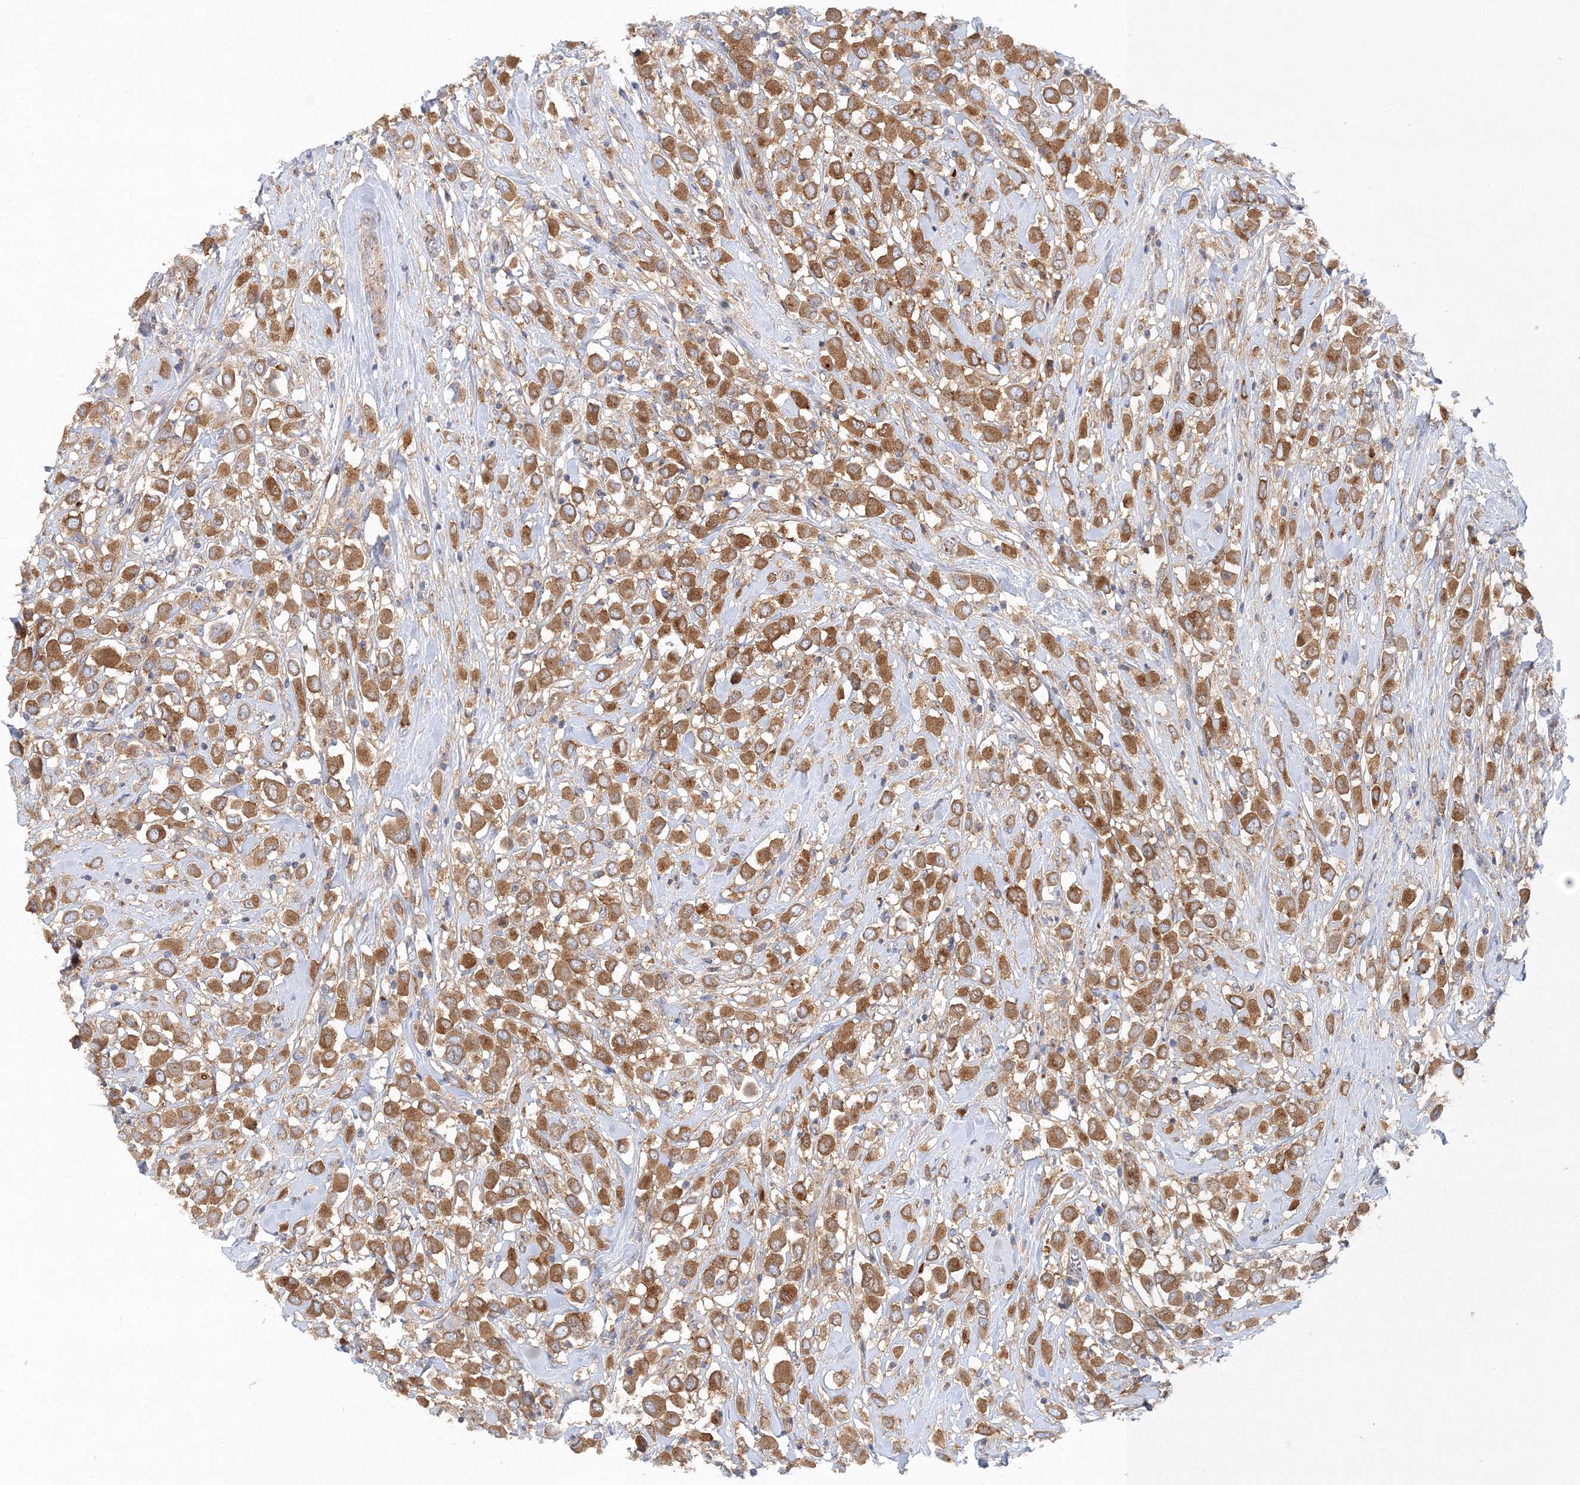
{"staining": {"intensity": "moderate", "quantity": ">75%", "location": "cytoplasmic/membranous"}, "tissue": "breast cancer", "cell_type": "Tumor cells", "image_type": "cancer", "snomed": [{"axis": "morphology", "description": "Duct carcinoma"}, {"axis": "topography", "description": "Breast"}], "caption": "Breast invasive ductal carcinoma was stained to show a protein in brown. There is medium levels of moderate cytoplasmic/membranous positivity in approximately >75% of tumor cells.", "gene": "SEC23IP", "patient": {"sex": "female", "age": 61}}